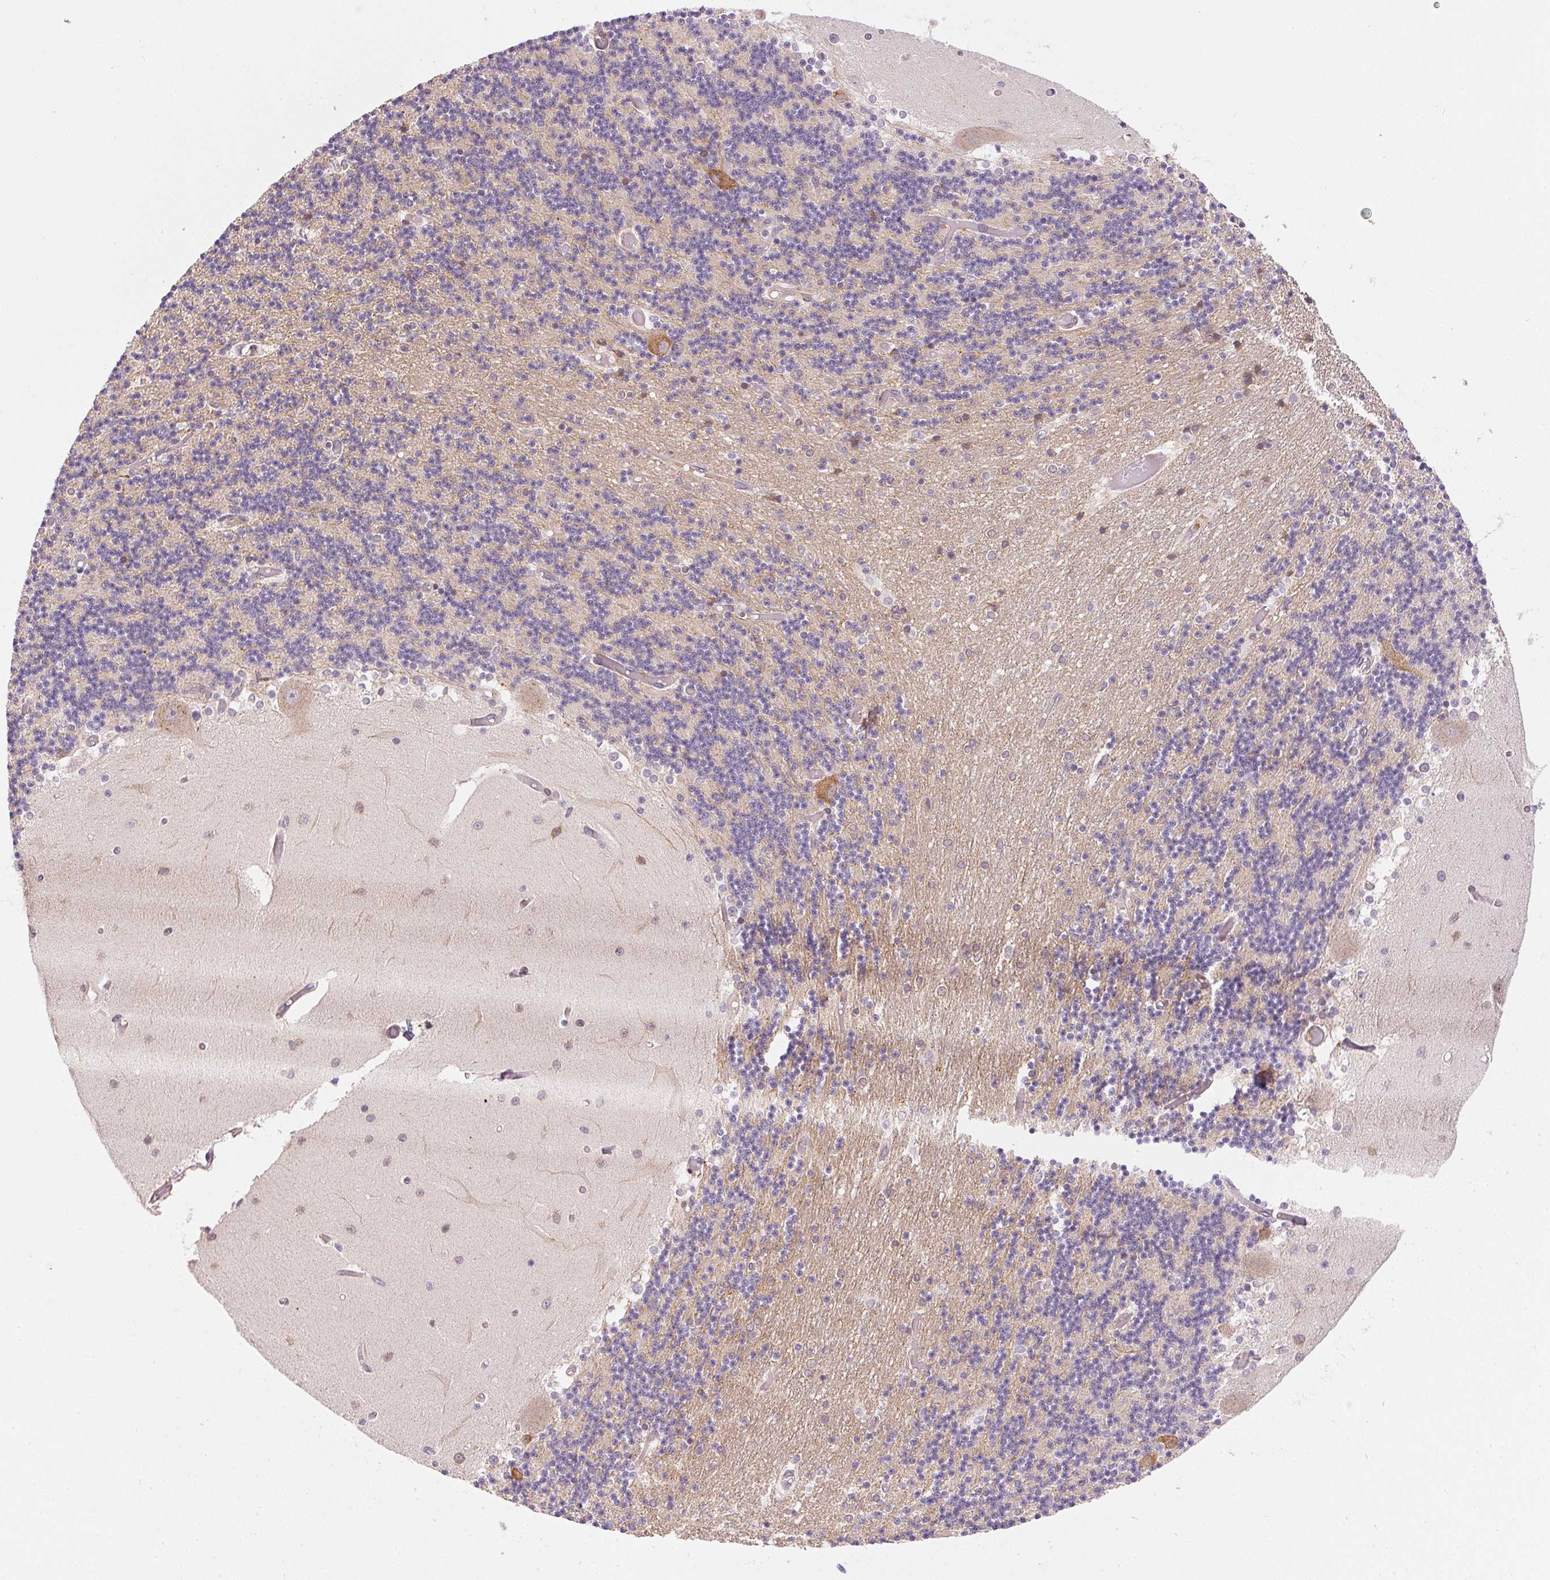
{"staining": {"intensity": "weak", "quantity": "25%-75%", "location": "cytoplasmic/membranous"}, "tissue": "cerebellum", "cell_type": "Cells in granular layer", "image_type": "normal", "snomed": [{"axis": "morphology", "description": "Normal tissue, NOS"}, {"axis": "topography", "description": "Cerebellum"}], "caption": "Benign cerebellum reveals weak cytoplasmic/membranous positivity in approximately 25%-75% of cells in granular layer.", "gene": "CFAP92", "patient": {"sex": "female", "age": 28}}